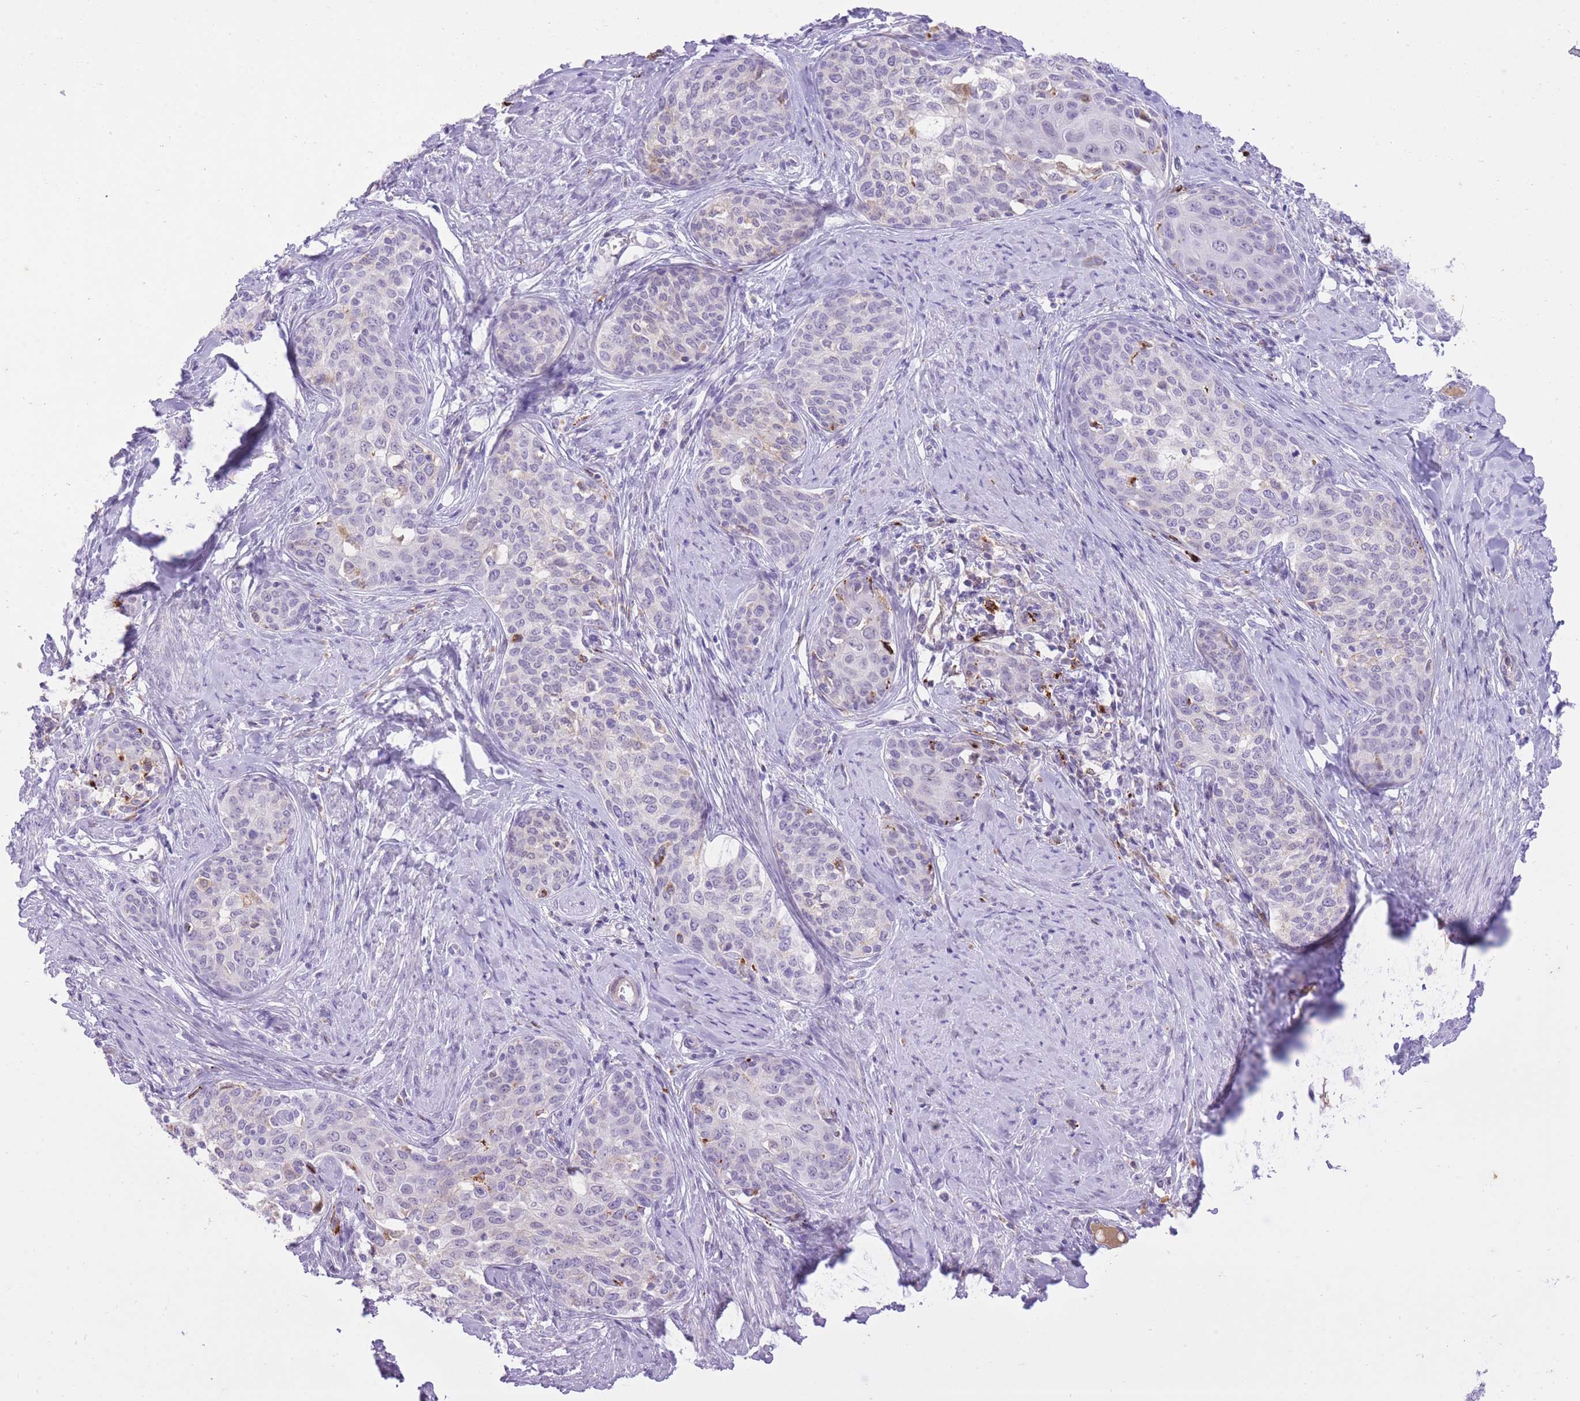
{"staining": {"intensity": "moderate", "quantity": "<25%", "location": "cytoplasmic/membranous"}, "tissue": "cervical cancer", "cell_type": "Tumor cells", "image_type": "cancer", "snomed": [{"axis": "morphology", "description": "Squamous cell carcinoma, NOS"}, {"axis": "morphology", "description": "Adenocarcinoma, NOS"}, {"axis": "topography", "description": "Cervix"}], "caption": "This is an image of immunohistochemistry (IHC) staining of adenocarcinoma (cervical), which shows moderate positivity in the cytoplasmic/membranous of tumor cells.", "gene": "MEIS3", "patient": {"sex": "female", "age": 52}}